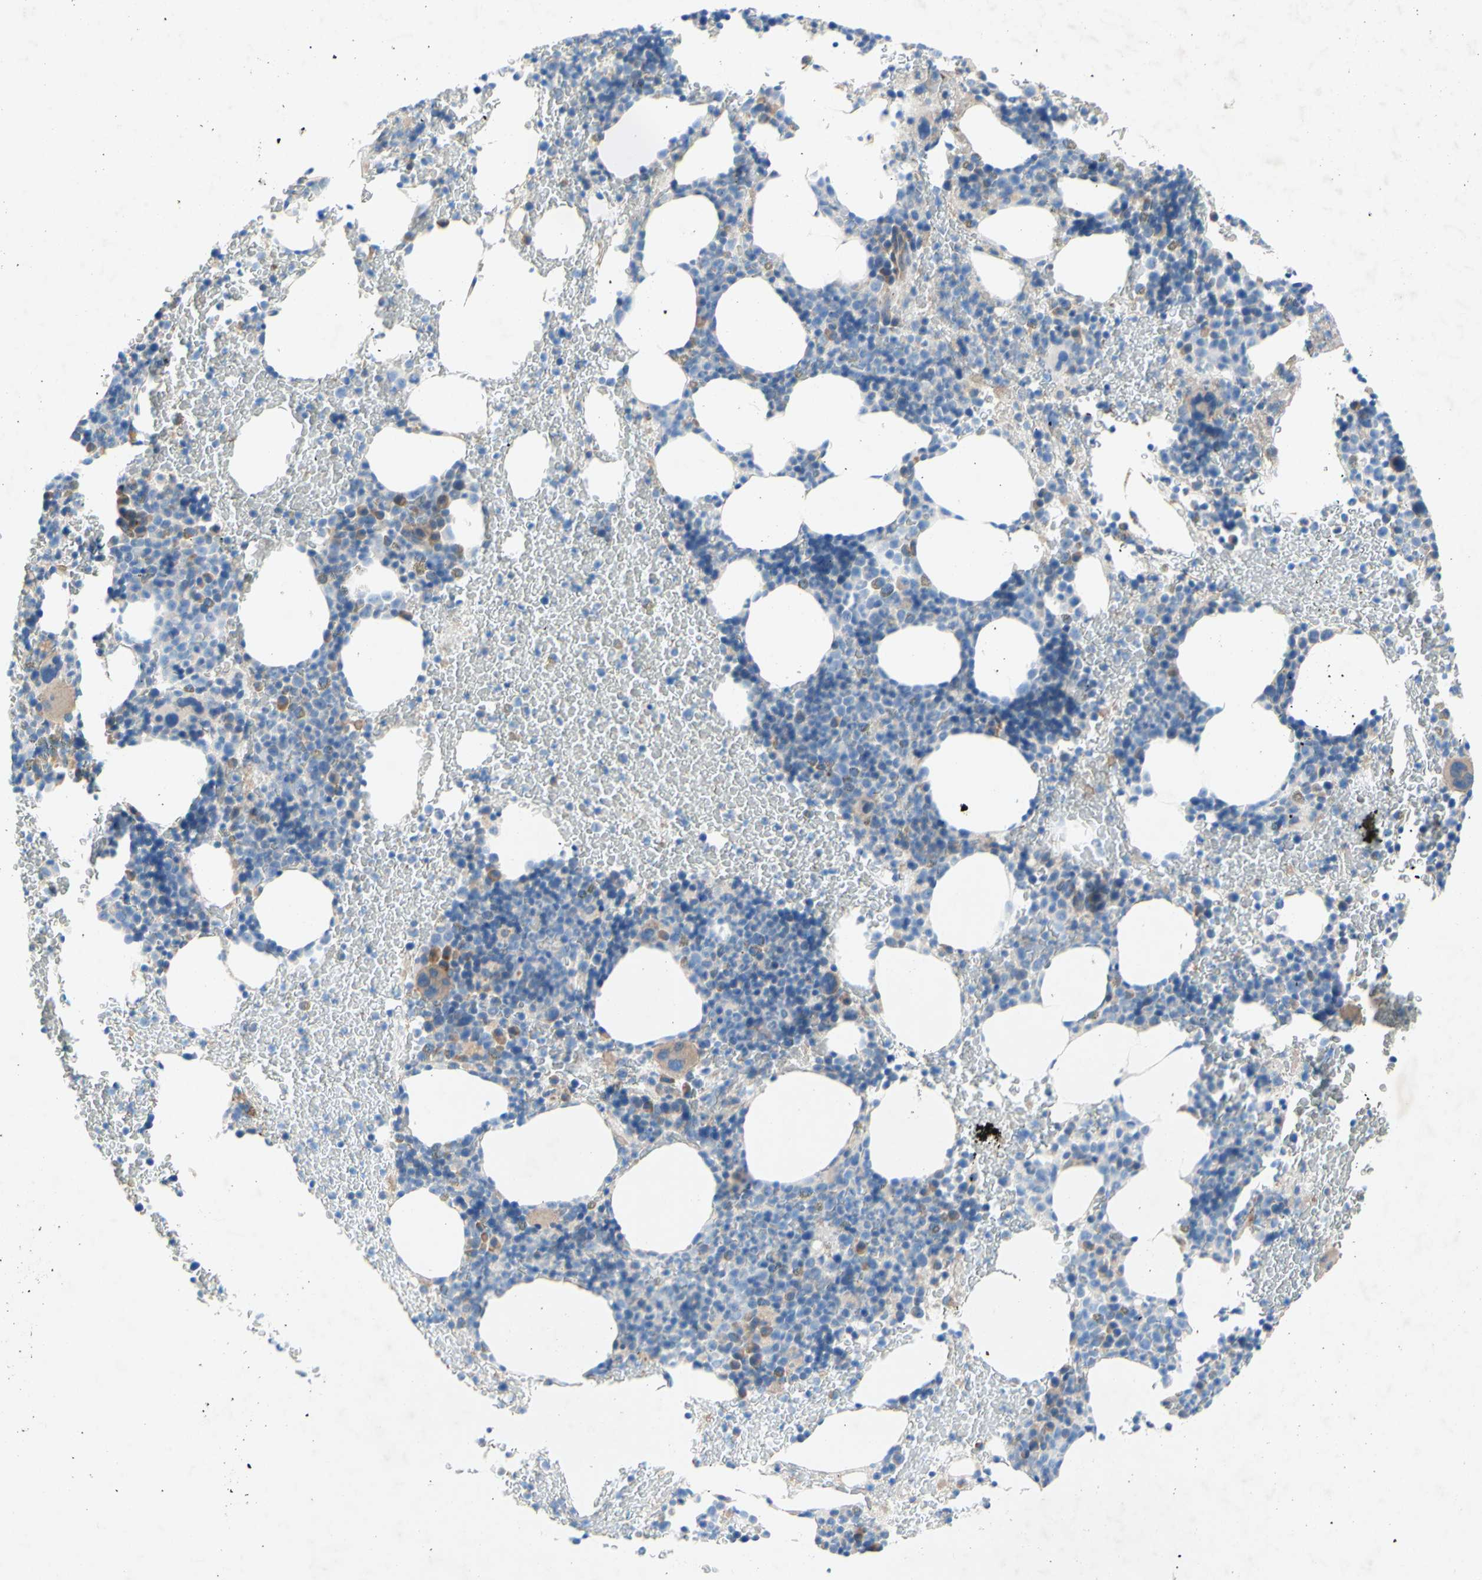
{"staining": {"intensity": "negative", "quantity": "none", "location": "none"}, "tissue": "bone marrow", "cell_type": "Hematopoietic cells", "image_type": "normal", "snomed": [{"axis": "morphology", "description": "Normal tissue, NOS"}, {"axis": "morphology", "description": "Inflammation, NOS"}, {"axis": "topography", "description": "Bone marrow"}], "caption": "Hematopoietic cells show no significant protein staining in benign bone marrow. (DAB IHC with hematoxylin counter stain).", "gene": "TMIGD2", "patient": {"sex": "male", "age": 72}}